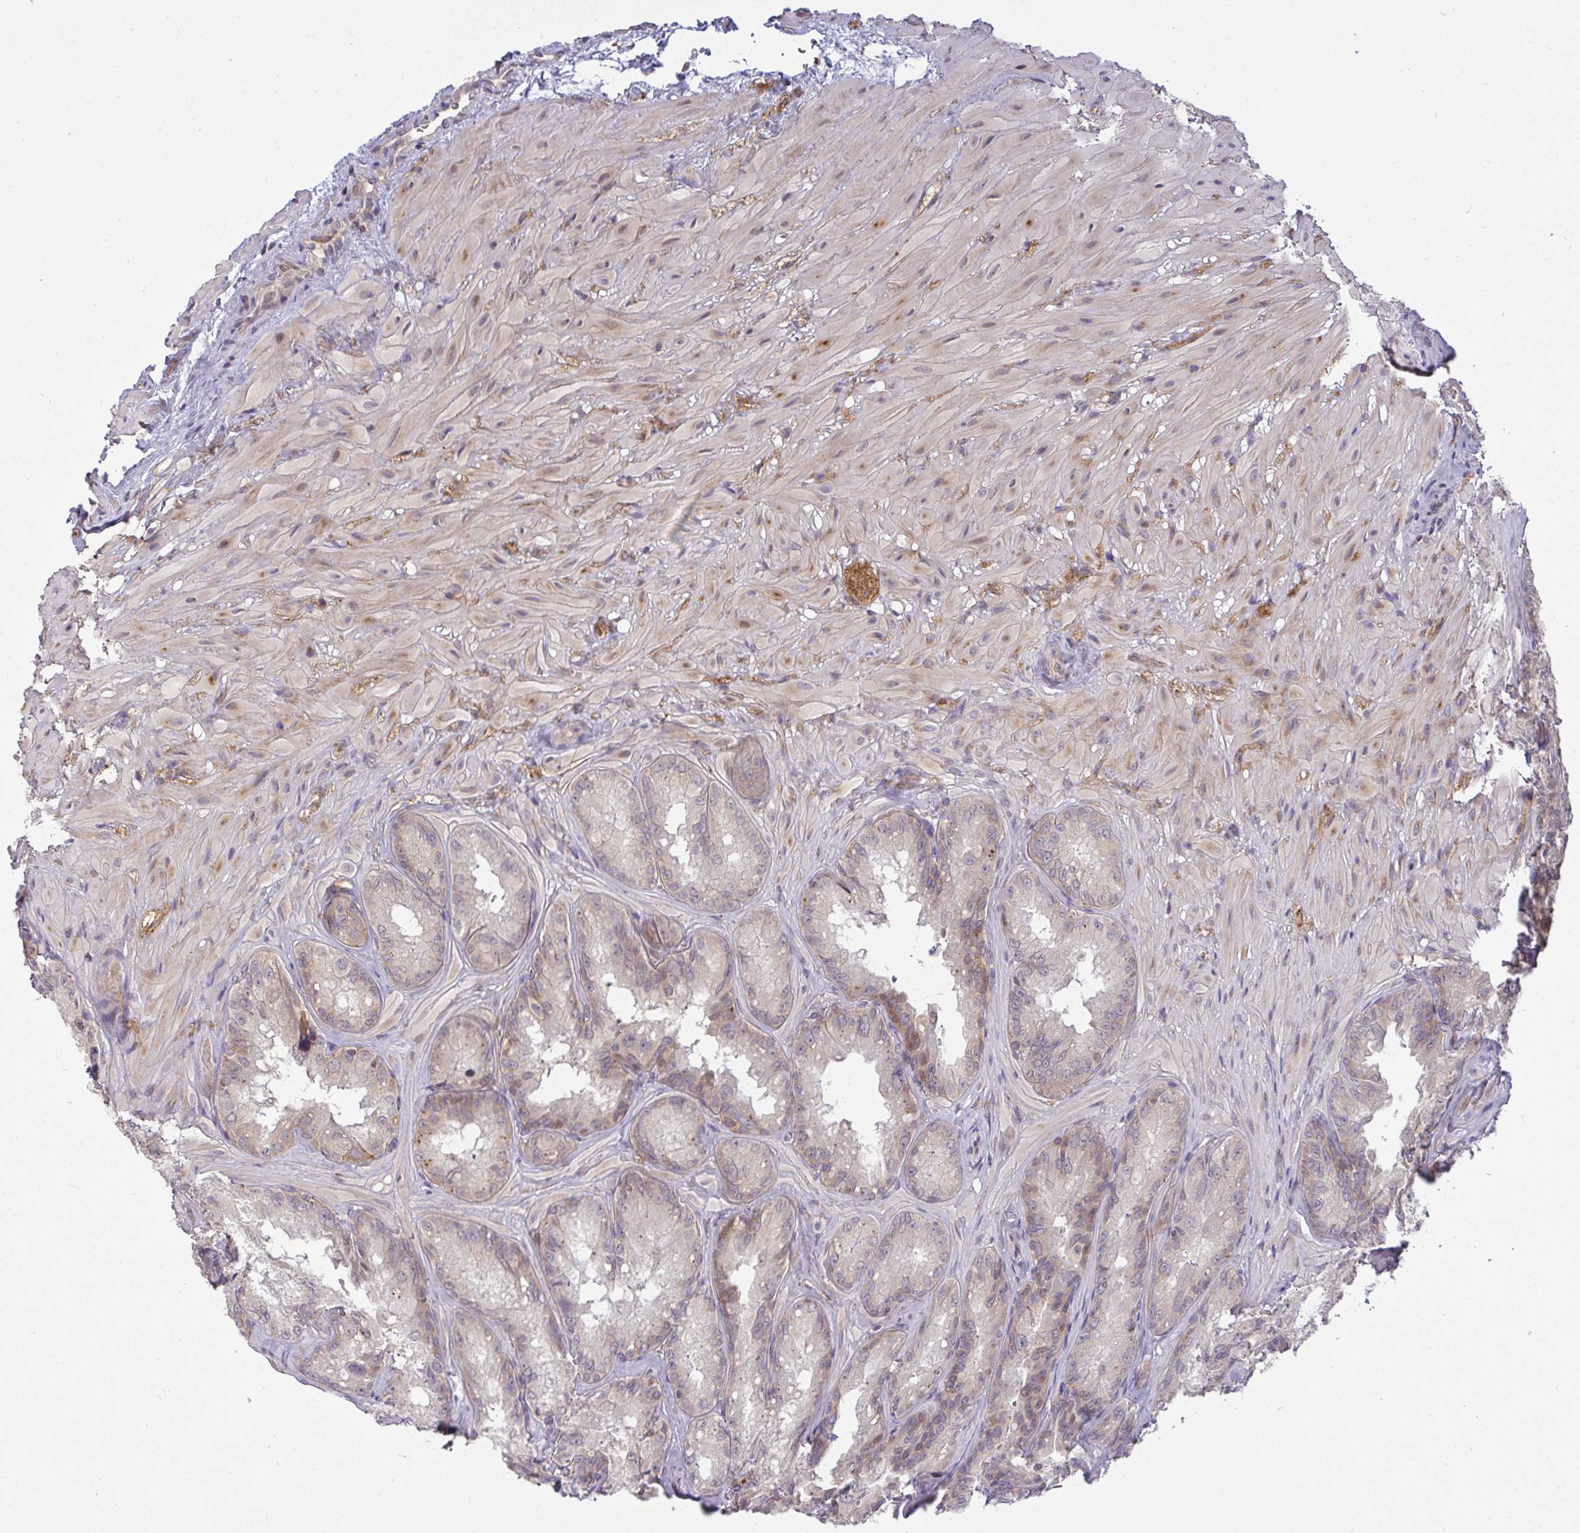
{"staining": {"intensity": "weak", "quantity": "<25%", "location": "cytoplasmic/membranous"}, "tissue": "seminal vesicle", "cell_type": "Glandular cells", "image_type": "normal", "snomed": [{"axis": "morphology", "description": "Normal tissue, NOS"}, {"axis": "topography", "description": "Seminal veicle"}], "caption": "High power microscopy image of an IHC photomicrograph of benign seminal vesicle, revealing no significant positivity in glandular cells.", "gene": "SLC9A6", "patient": {"sex": "male", "age": 47}}